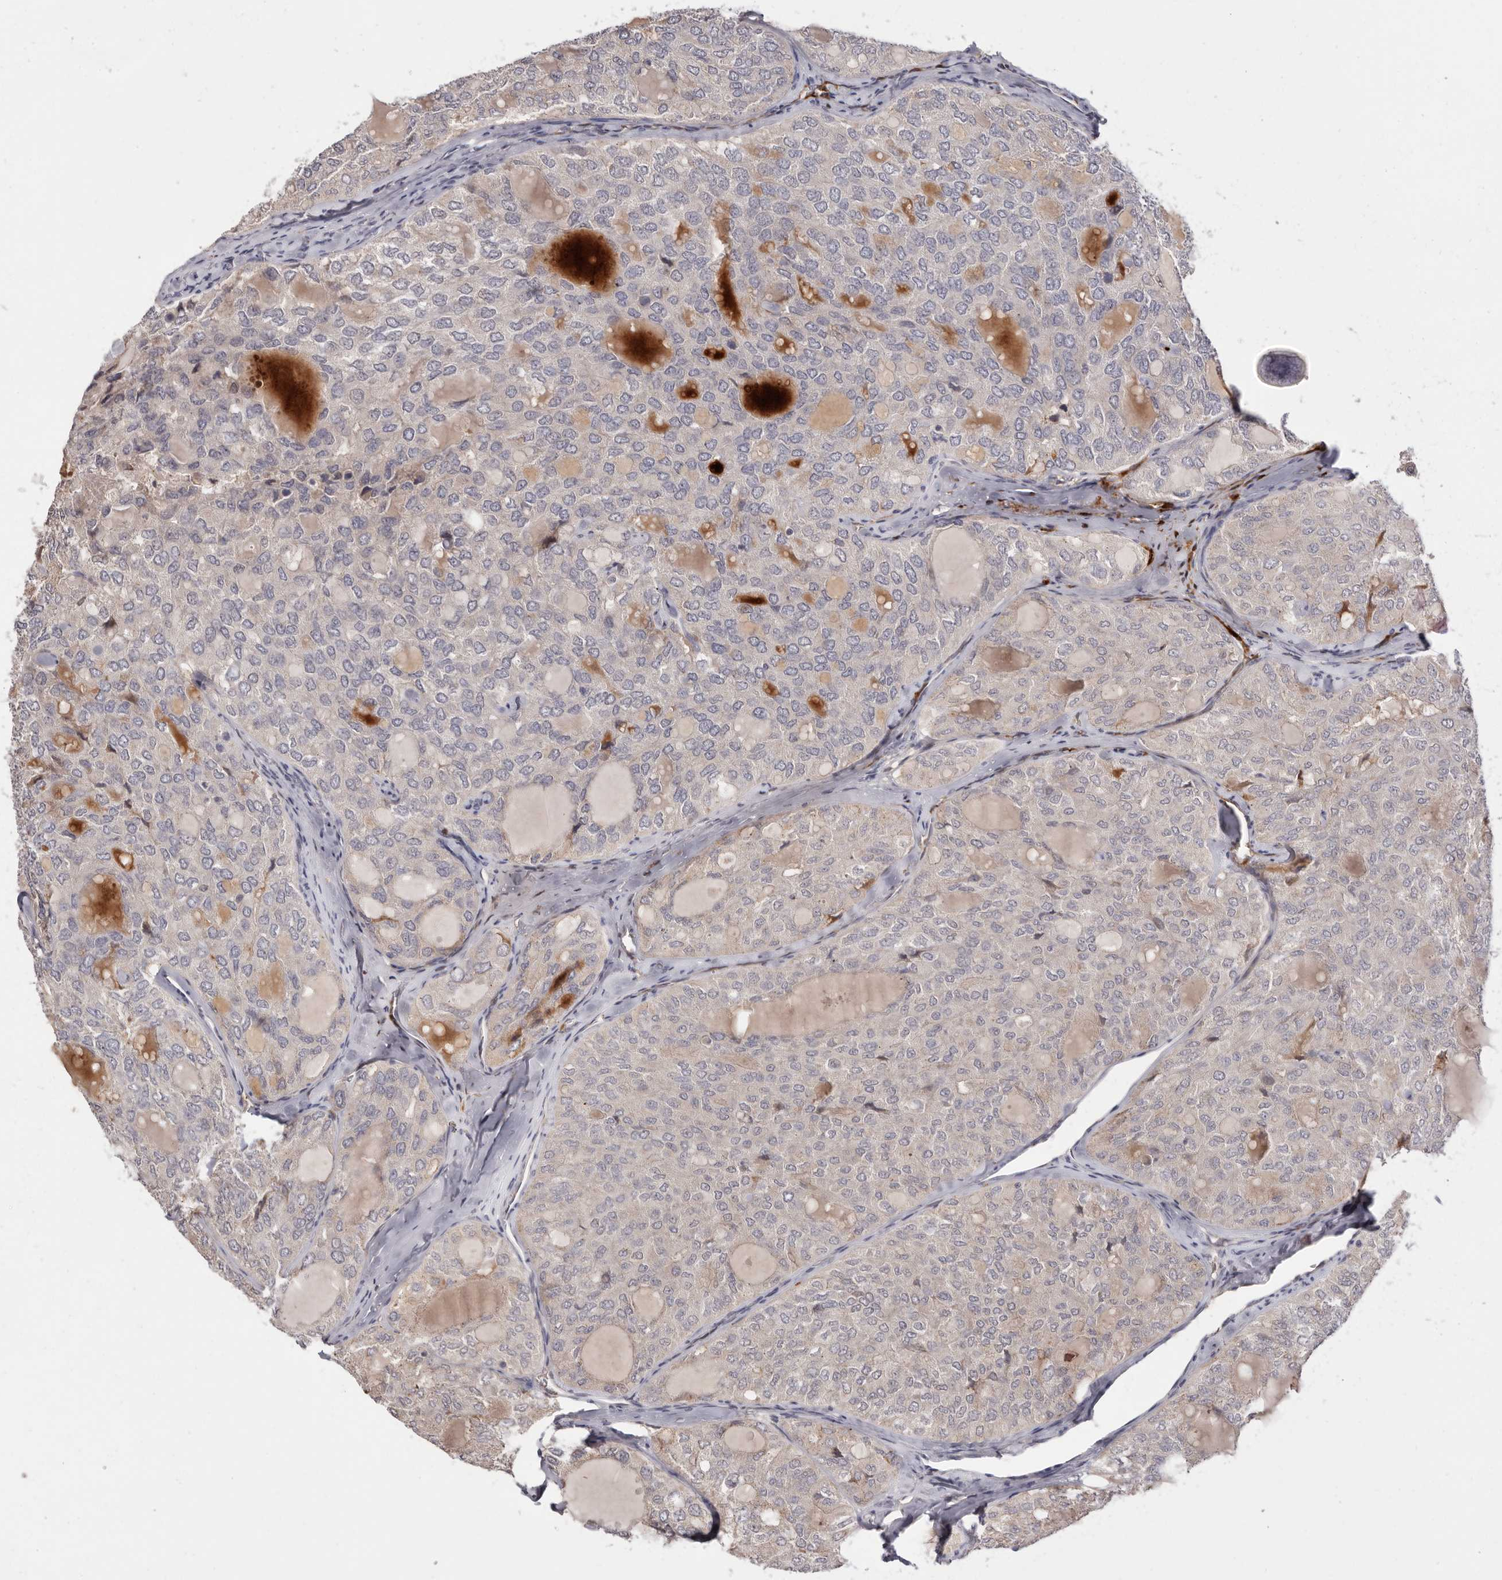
{"staining": {"intensity": "negative", "quantity": "none", "location": "none"}, "tissue": "thyroid cancer", "cell_type": "Tumor cells", "image_type": "cancer", "snomed": [{"axis": "morphology", "description": "Follicular adenoma carcinoma, NOS"}, {"axis": "topography", "description": "Thyroid gland"}], "caption": "Immunohistochemistry (IHC) micrograph of neoplastic tissue: thyroid cancer stained with DAB demonstrates no significant protein positivity in tumor cells. (DAB (3,3'-diaminobenzidine) immunohistochemistry (IHC), high magnification).", "gene": "DOP1A", "patient": {"sex": "male", "age": 75}}